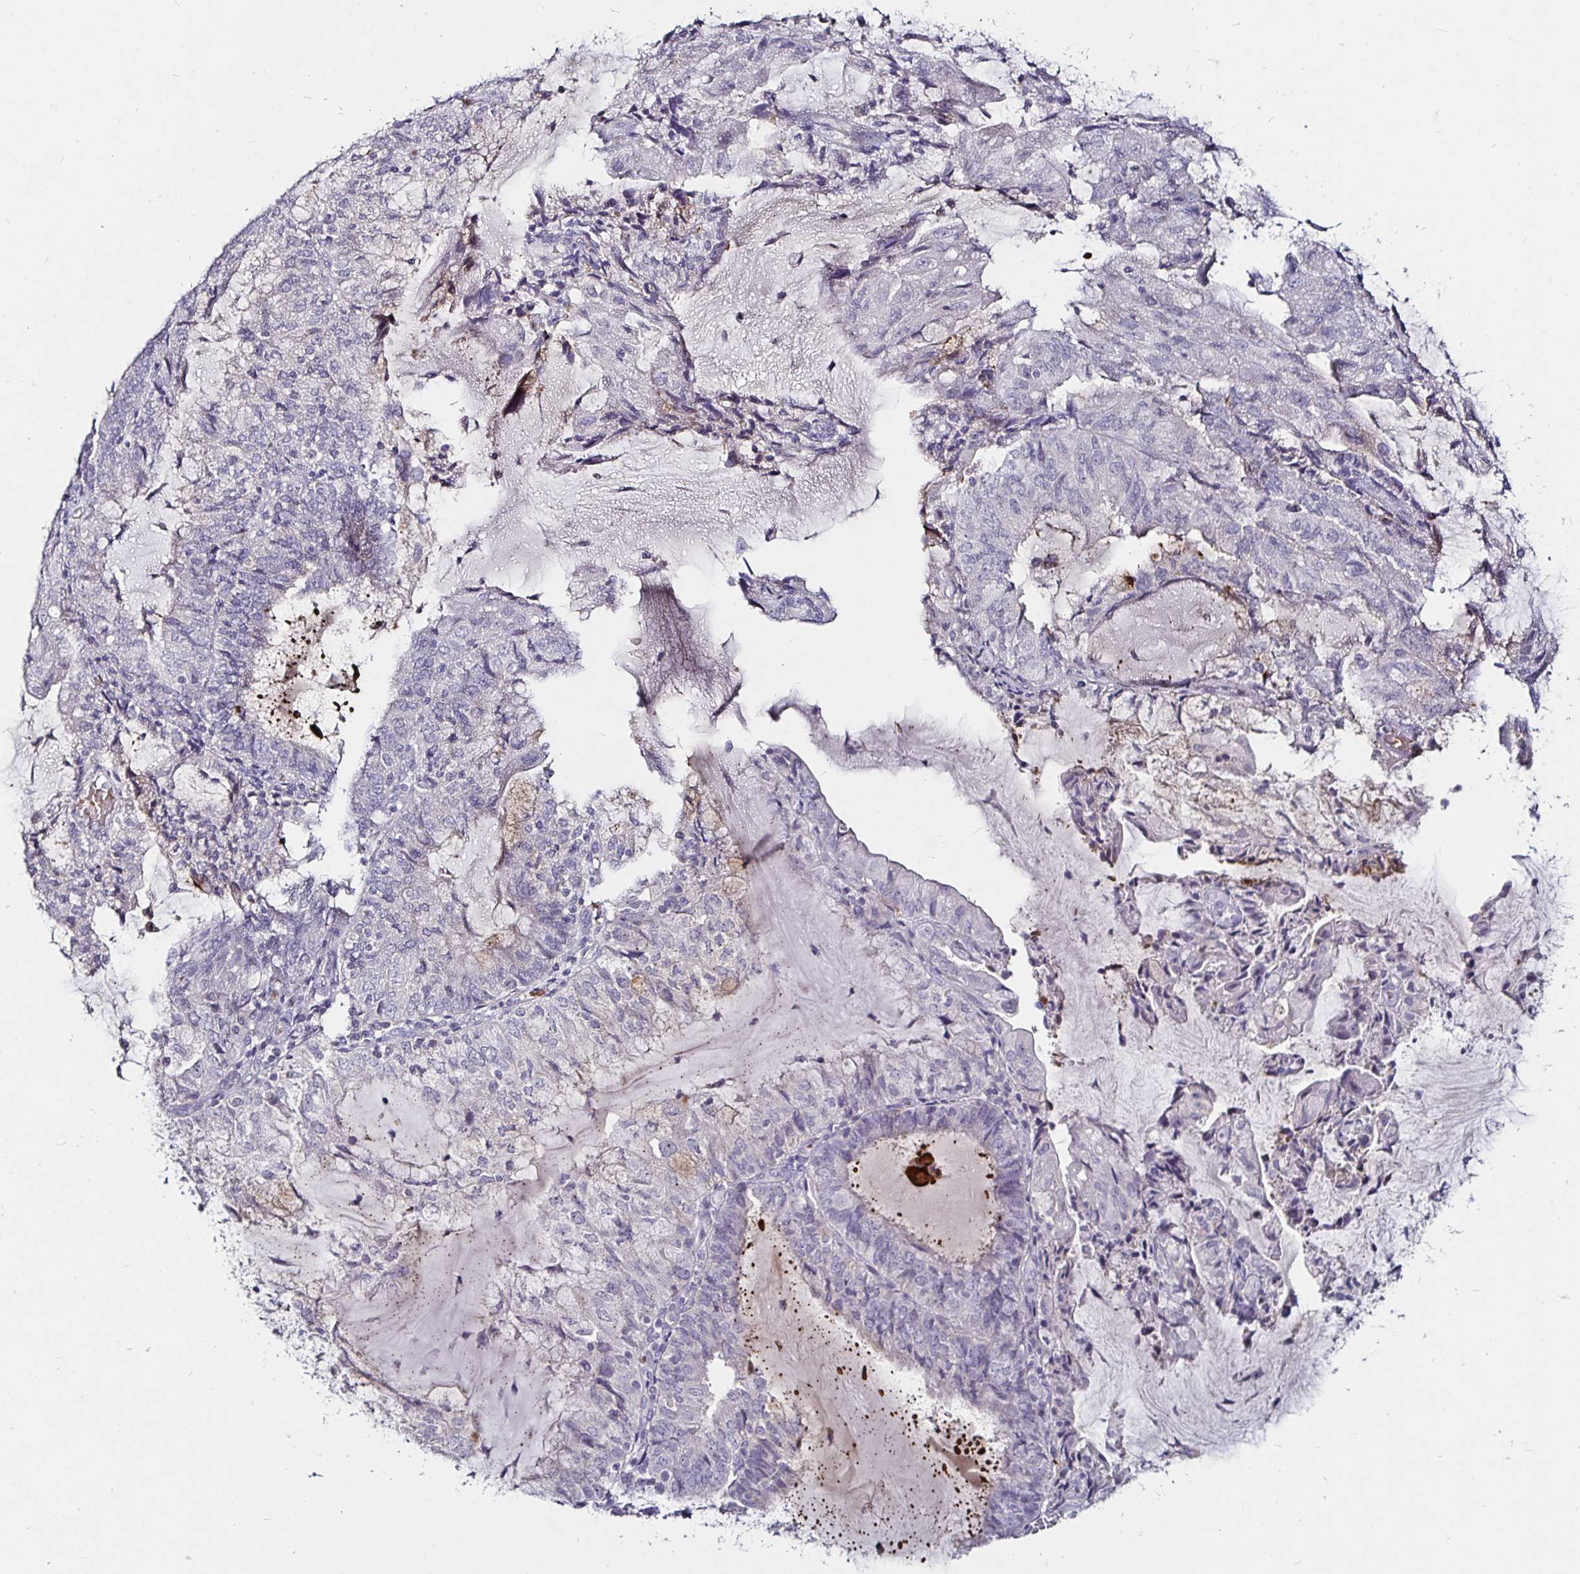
{"staining": {"intensity": "negative", "quantity": "none", "location": "none"}, "tissue": "endometrial cancer", "cell_type": "Tumor cells", "image_type": "cancer", "snomed": [{"axis": "morphology", "description": "Adenocarcinoma, NOS"}, {"axis": "topography", "description": "Endometrium"}], "caption": "Tumor cells are negative for brown protein staining in endometrial cancer (adenocarcinoma).", "gene": "FAIM2", "patient": {"sex": "female", "age": 81}}